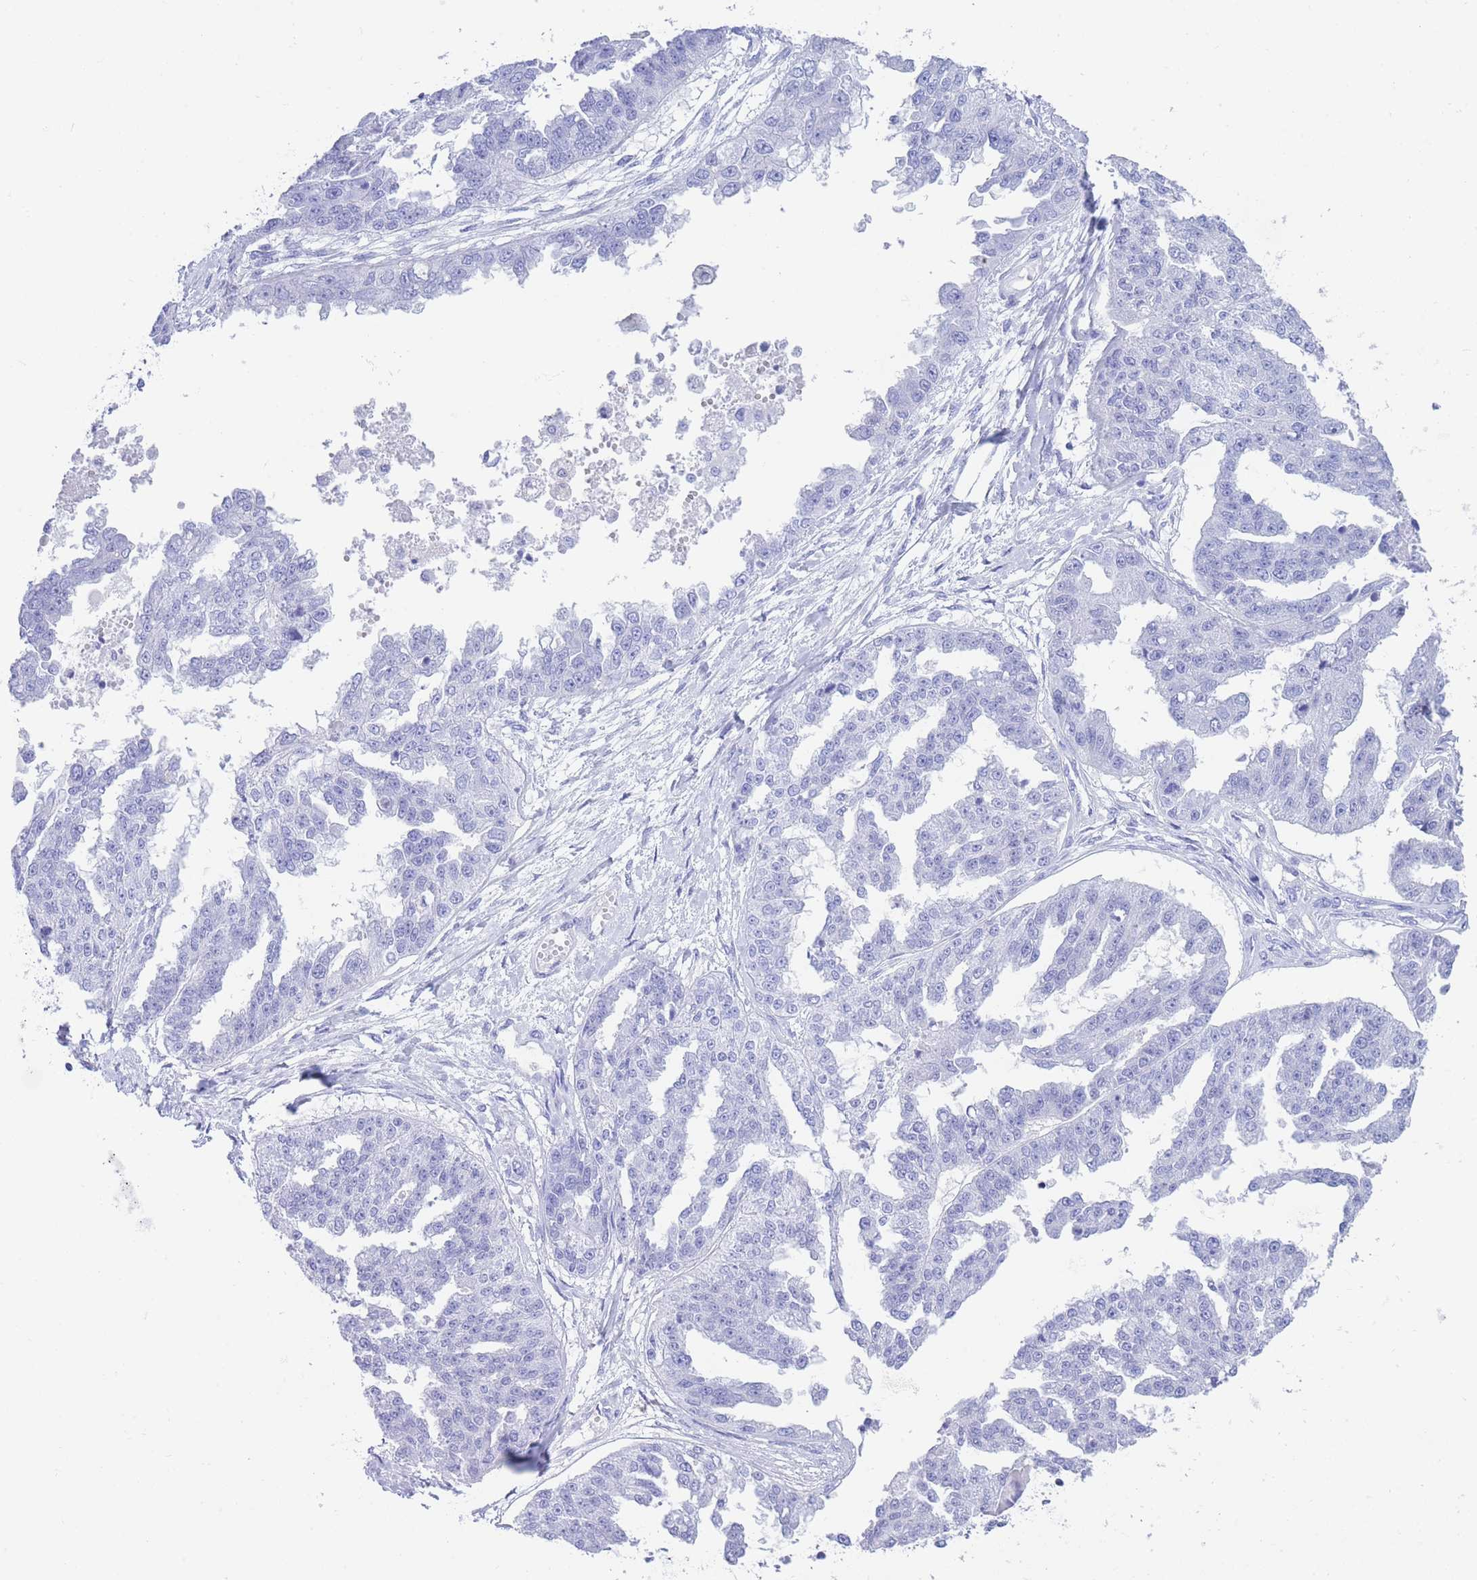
{"staining": {"intensity": "negative", "quantity": "none", "location": "none"}, "tissue": "ovarian cancer", "cell_type": "Tumor cells", "image_type": "cancer", "snomed": [{"axis": "morphology", "description": "Cystadenocarcinoma, serous, NOS"}, {"axis": "topography", "description": "Ovary"}], "caption": "This photomicrograph is of ovarian cancer stained with IHC to label a protein in brown with the nuclei are counter-stained blue. There is no expression in tumor cells.", "gene": "SLCO1B3", "patient": {"sex": "female", "age": 58}}